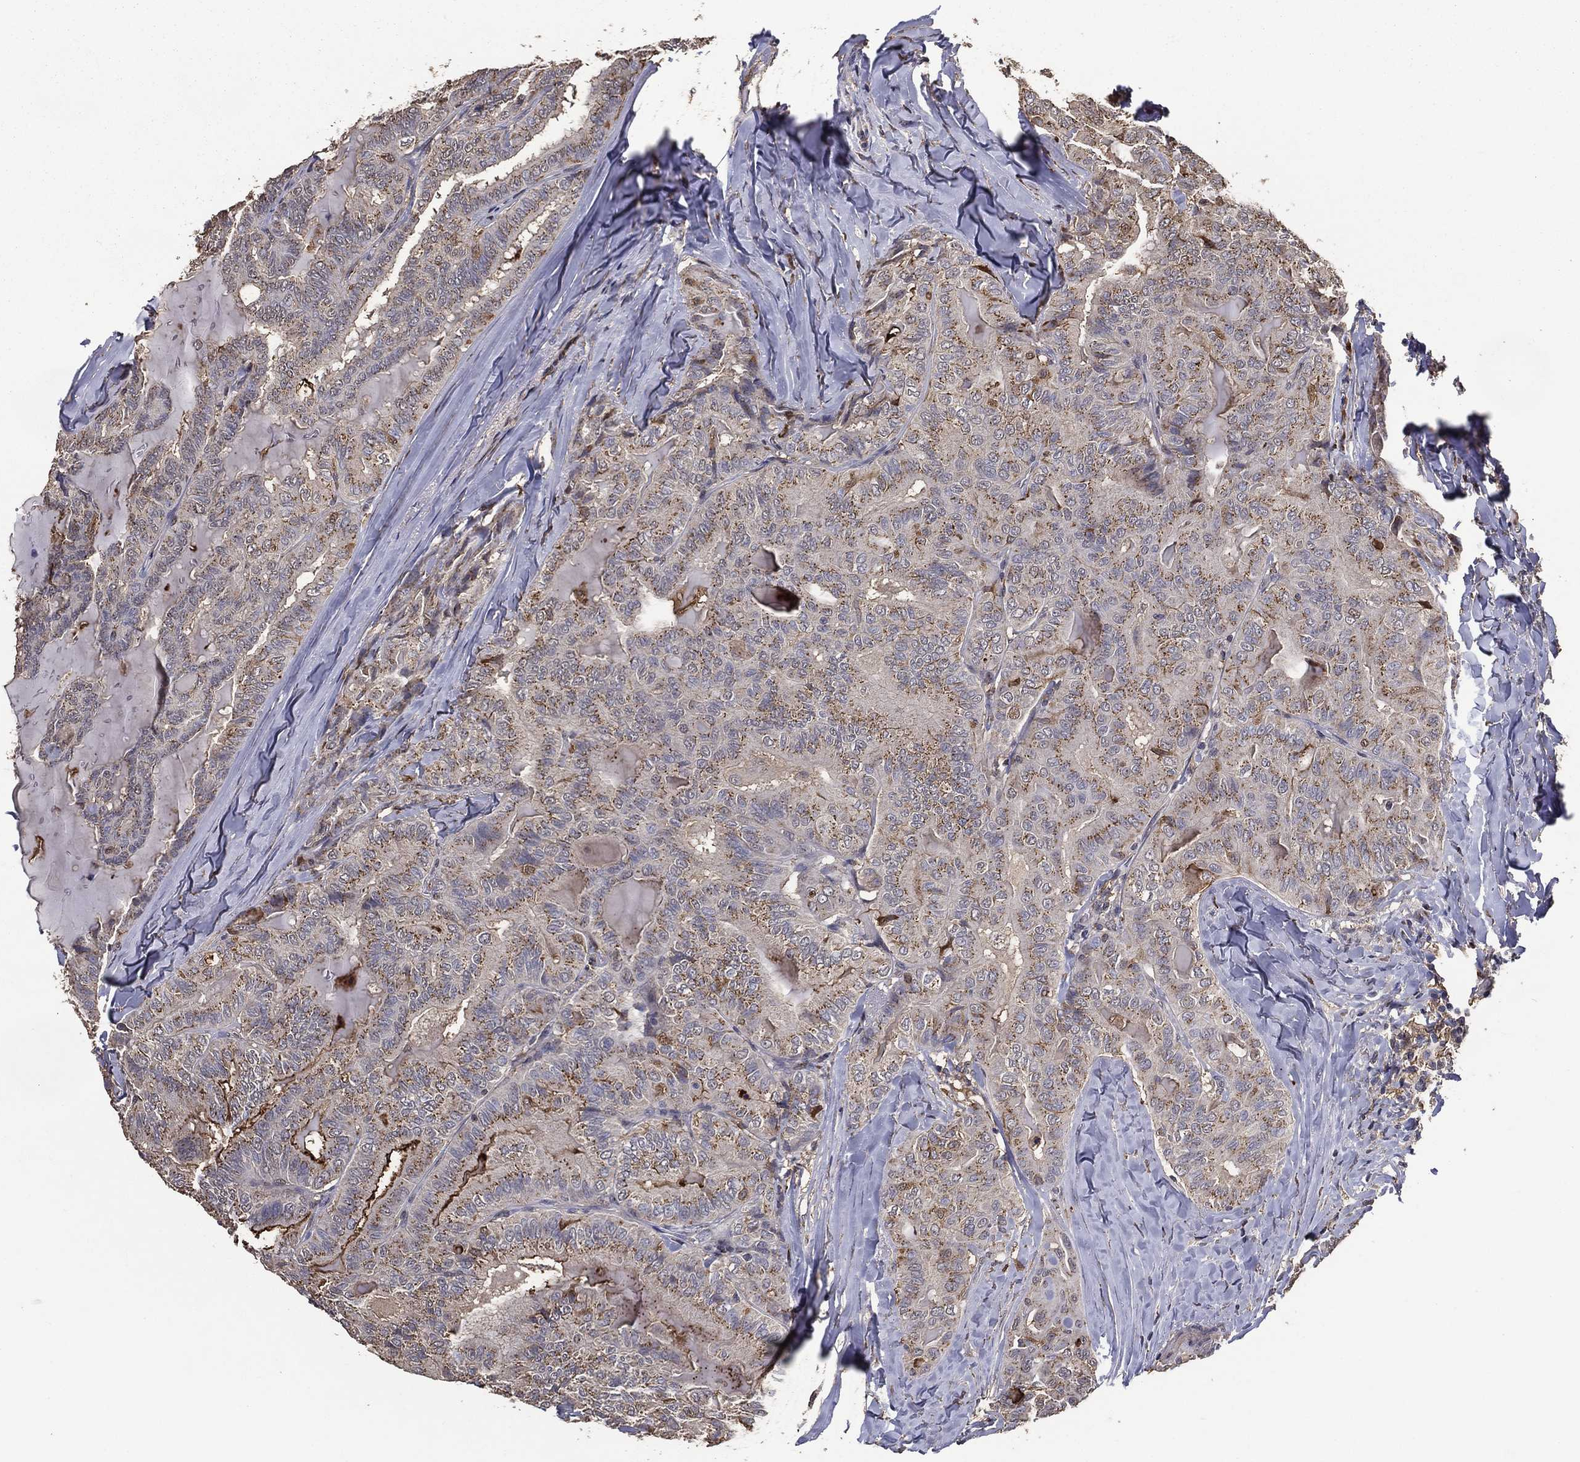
{"staining": {"intensity": "moderate", "quantity": "25%-75%", "location": "cytoplasmic/membranous"}, "tissue": "thyroid cancer", "cell_type": "Tumor cells", "image_type": "cancer", "snomed": [{"axis": "morphology", "description": "Papillary adenocarcinoma, NOS"}, {"axis": "topography", "description": "Thyroid gland"}], "caption": "Papillary adenocarcinoma (thyroid) stained for a protein displays moderate cytoplasmic/membranous positivity in tumor cells. The staining was performed using DAB (3,3'-diaminobenzidine), with brown indicating positive protein expression. Nuclei are stained blue with hematoxylin.", "gene": "GPR183", "patient": {"sex": "female", "age": 68}}